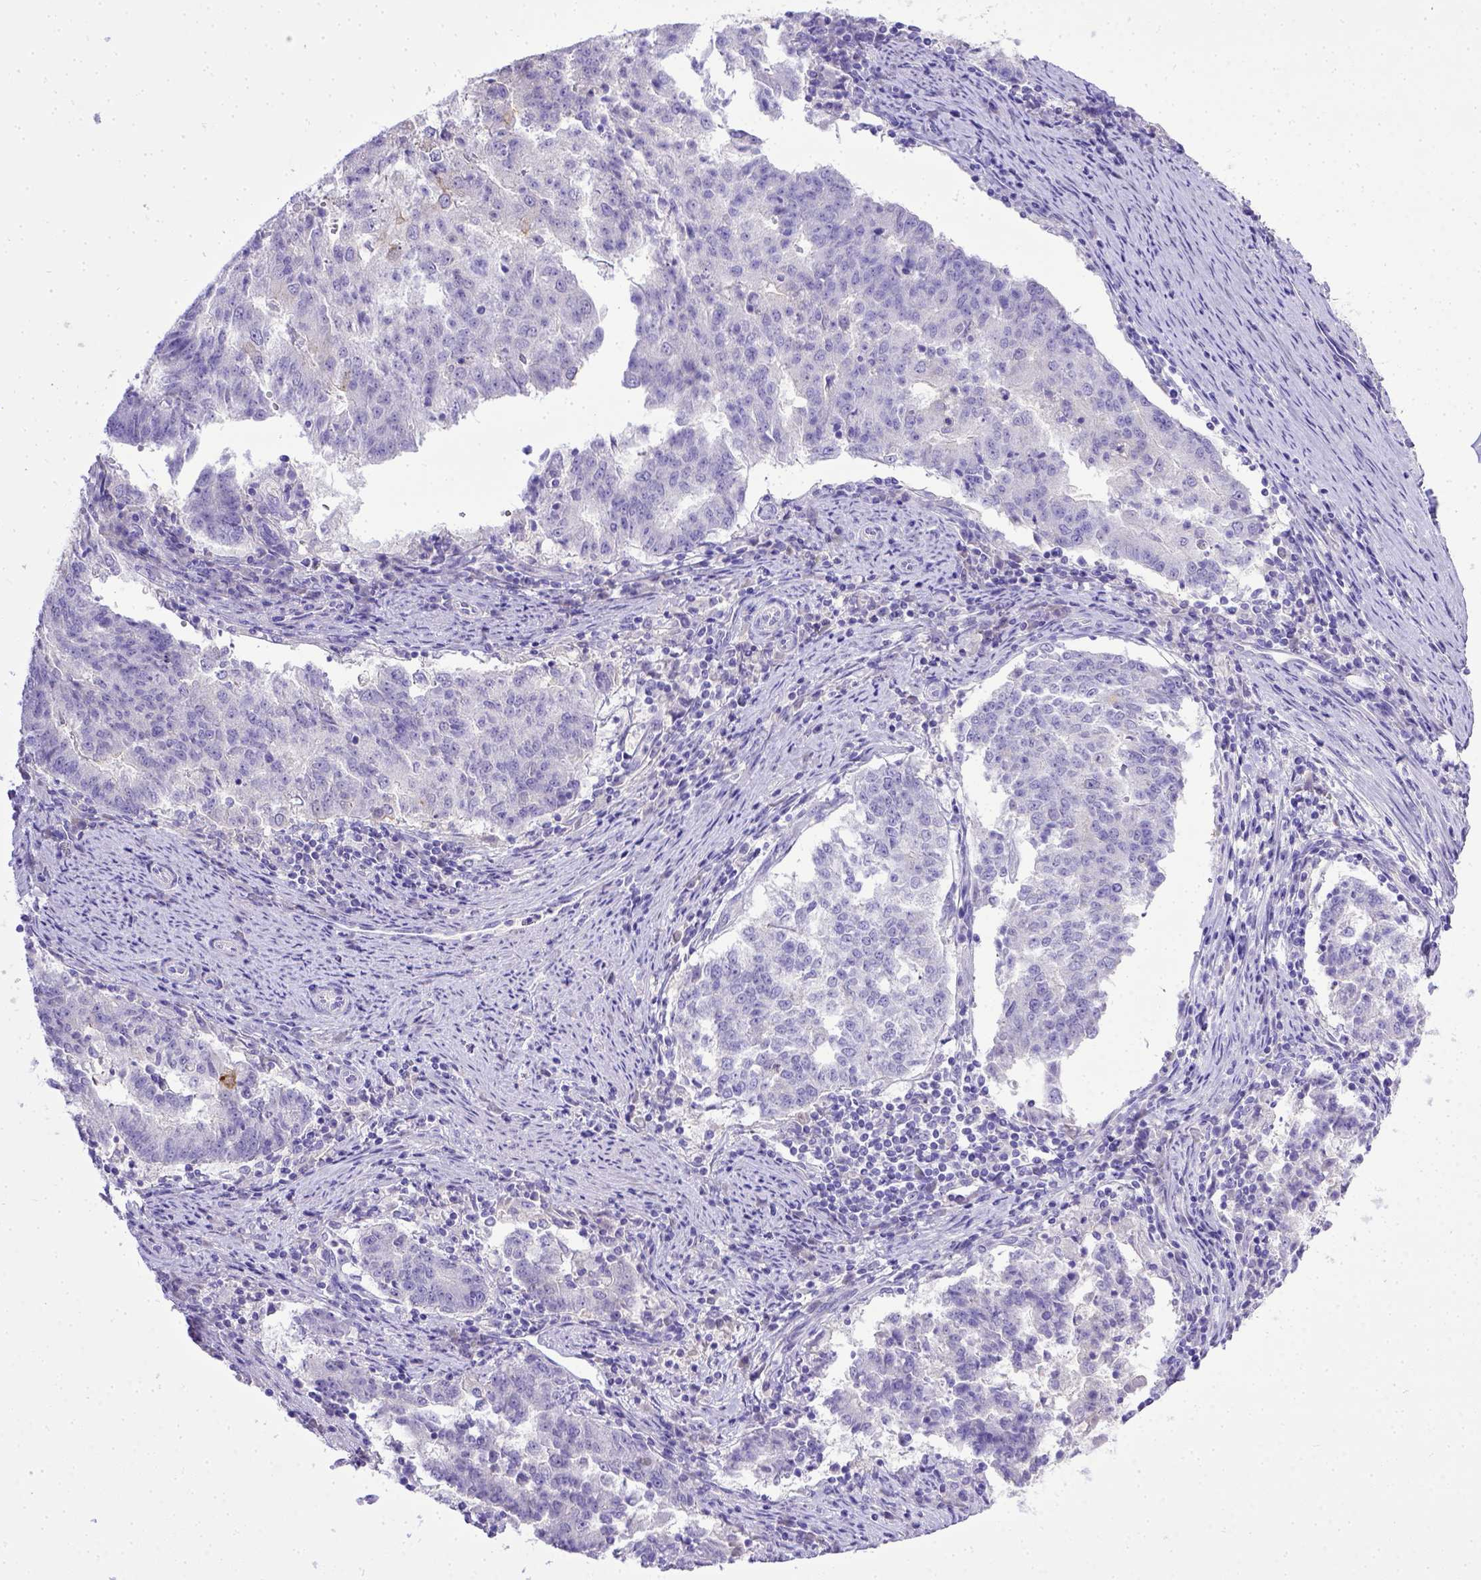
{"staining": {"intensity": "negative", "quantity": "none", "location": "none"}, "tissue": "endometrial cancer", "cell_type": "Tumor cells", "image_type": "cancer", "snomed": [{"axis": "morphology", "description": "Adenocarcinoma, NOS"}, {"axis": "topography", "description": "Endometrium"}], "caption": "DAB immunohistochemical staining of human endometrial cancer (adenocarcinoma) demonstrates no significant staining in tumor cells.", "gene": "BTN1A1", "patient": {"sex": "female", "age": 82}}